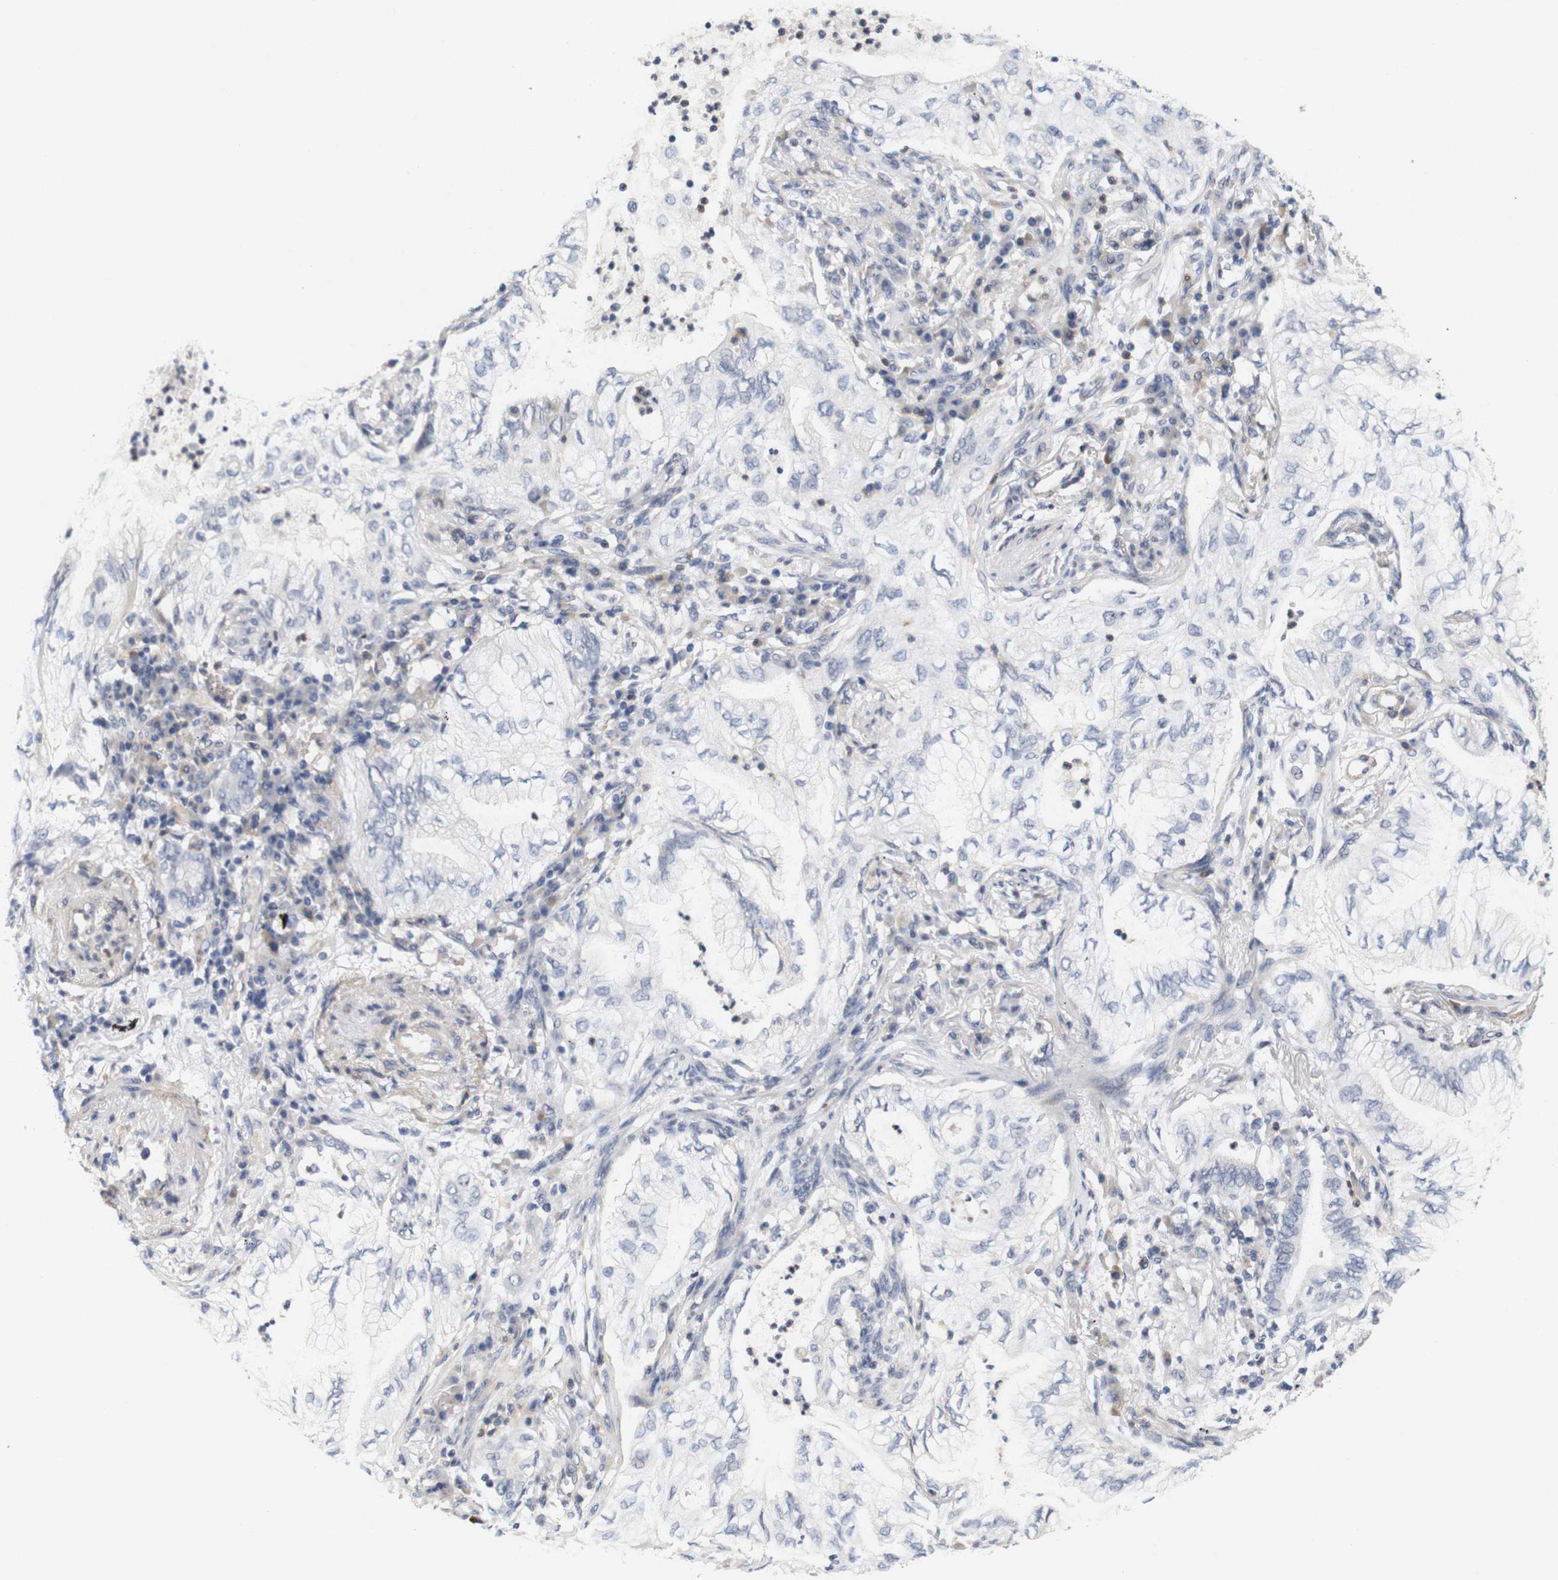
{"staining": {"intensity": "negative", "quantity": "none", "location": "none"}, "tissue": "lung cancer", "cell_type": "Tumor cells", "image_type": "cancer", "snomed": [{"axis": "morphology", "description": "Normal tissue, NOS"}, {"axis": "morphology", "description": "Adenocarcinoma, NOS"}, {"axis": "topography", "description": "Bronchus"}, {"axis": "topography", "description": "Lung"}], "caption": "Protein analysis of lung cancer exhibits no significant expression in tumor cells.", "gene": "CYB561", "patient": {"sex": "female", "age": 70}}